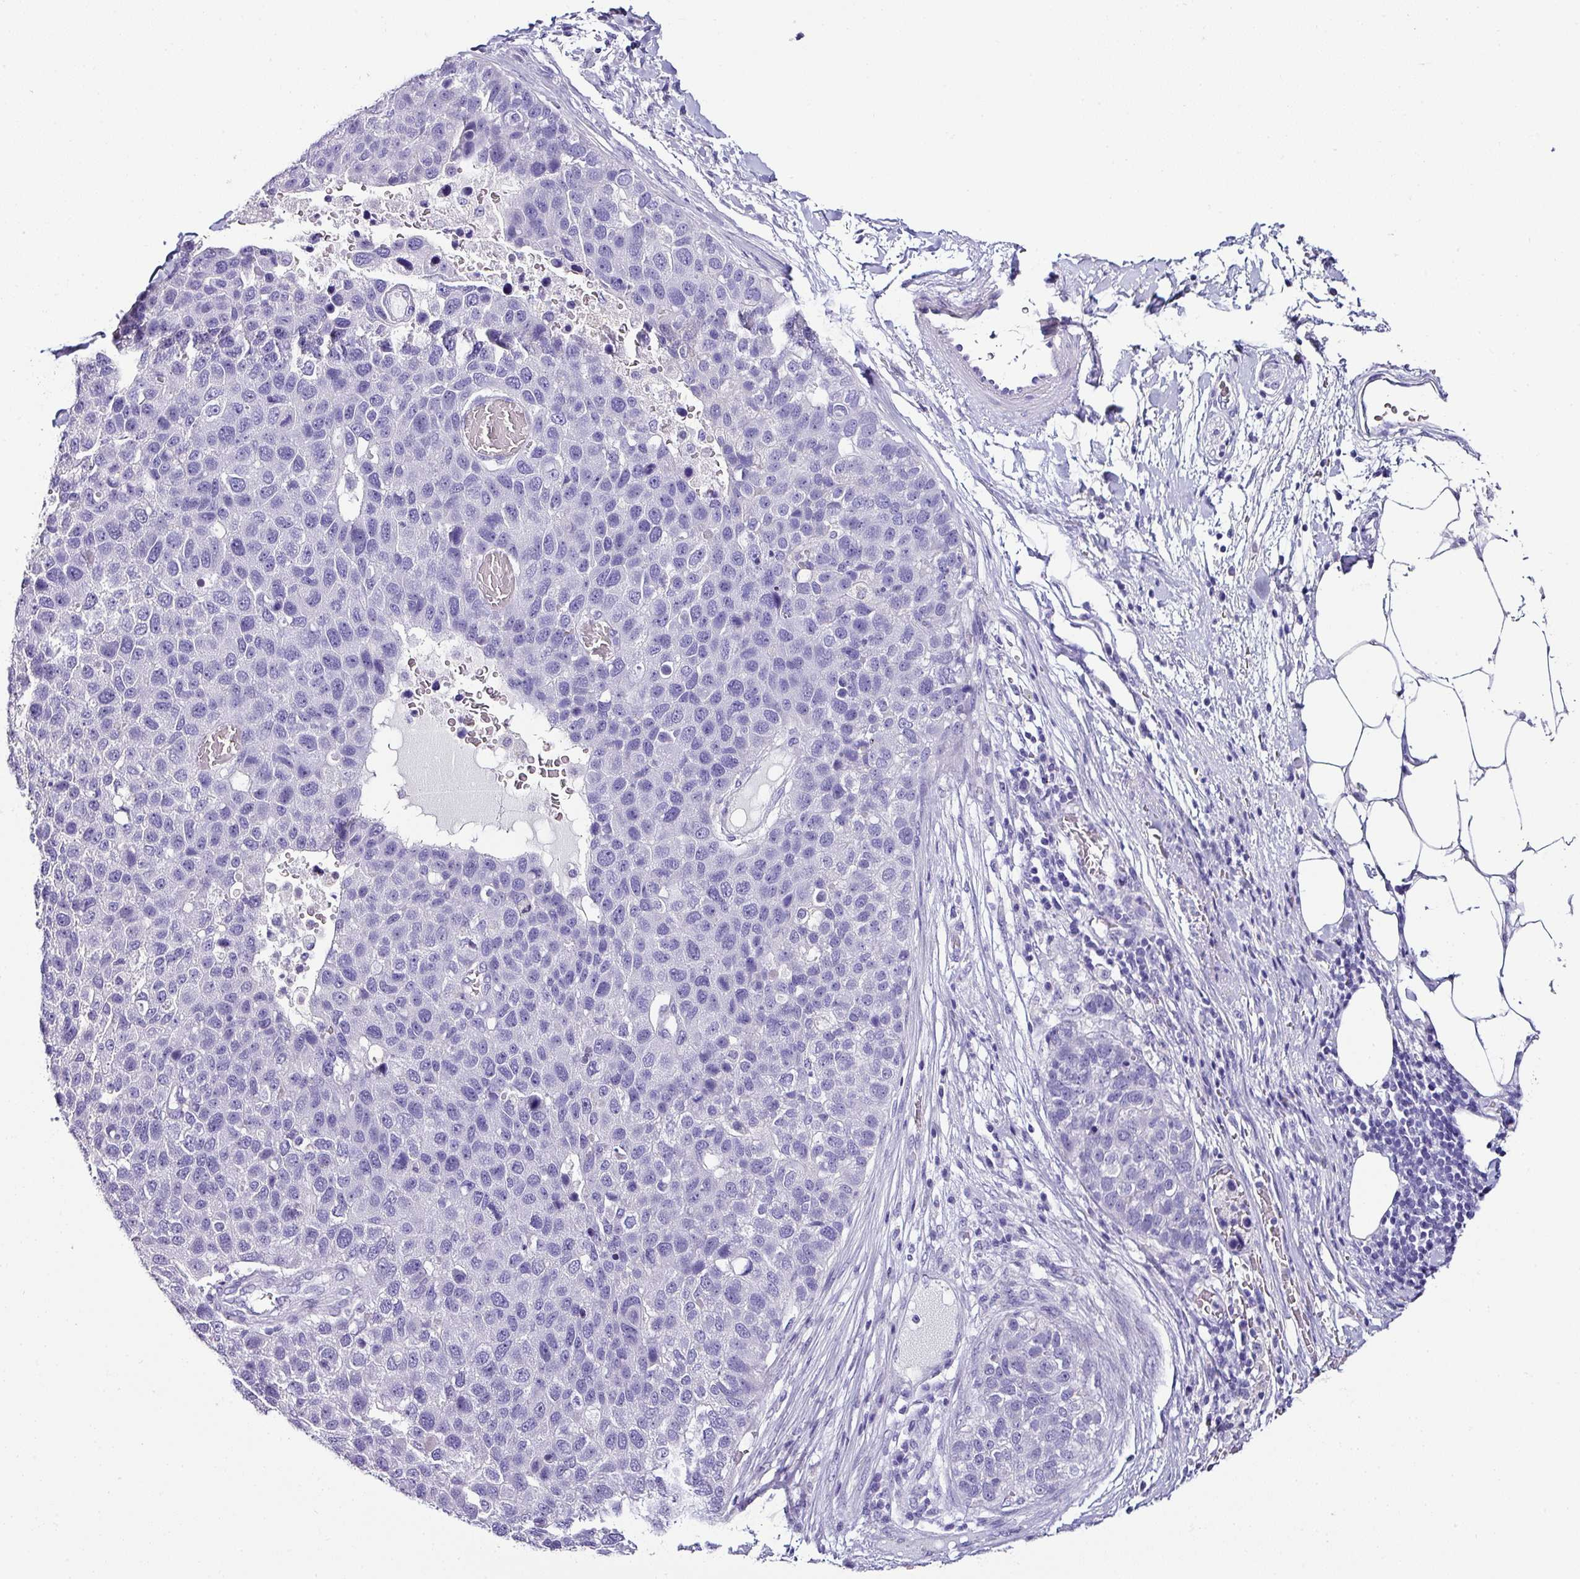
{"staining": {"intensity": "negative", "quantity": "none", "location": "none"}, "tissue": "pancreatic cancer", "cell_type": "Tumor cells", "image_type": "cancer", "snomed": [{"axis": "morphology", "description": "Adenocarcinoma, NOS"}, {"axis": "topography", "description": "Pancreas"}], "caption": "Immunohistochemistry image of pancreatic cancer (adenocarcinoma) stained for a protein (brown), which demonstrates no expression in tumor cells.", "gene": "NAPSA", "patient": {"sex": "female", "age": 61}}